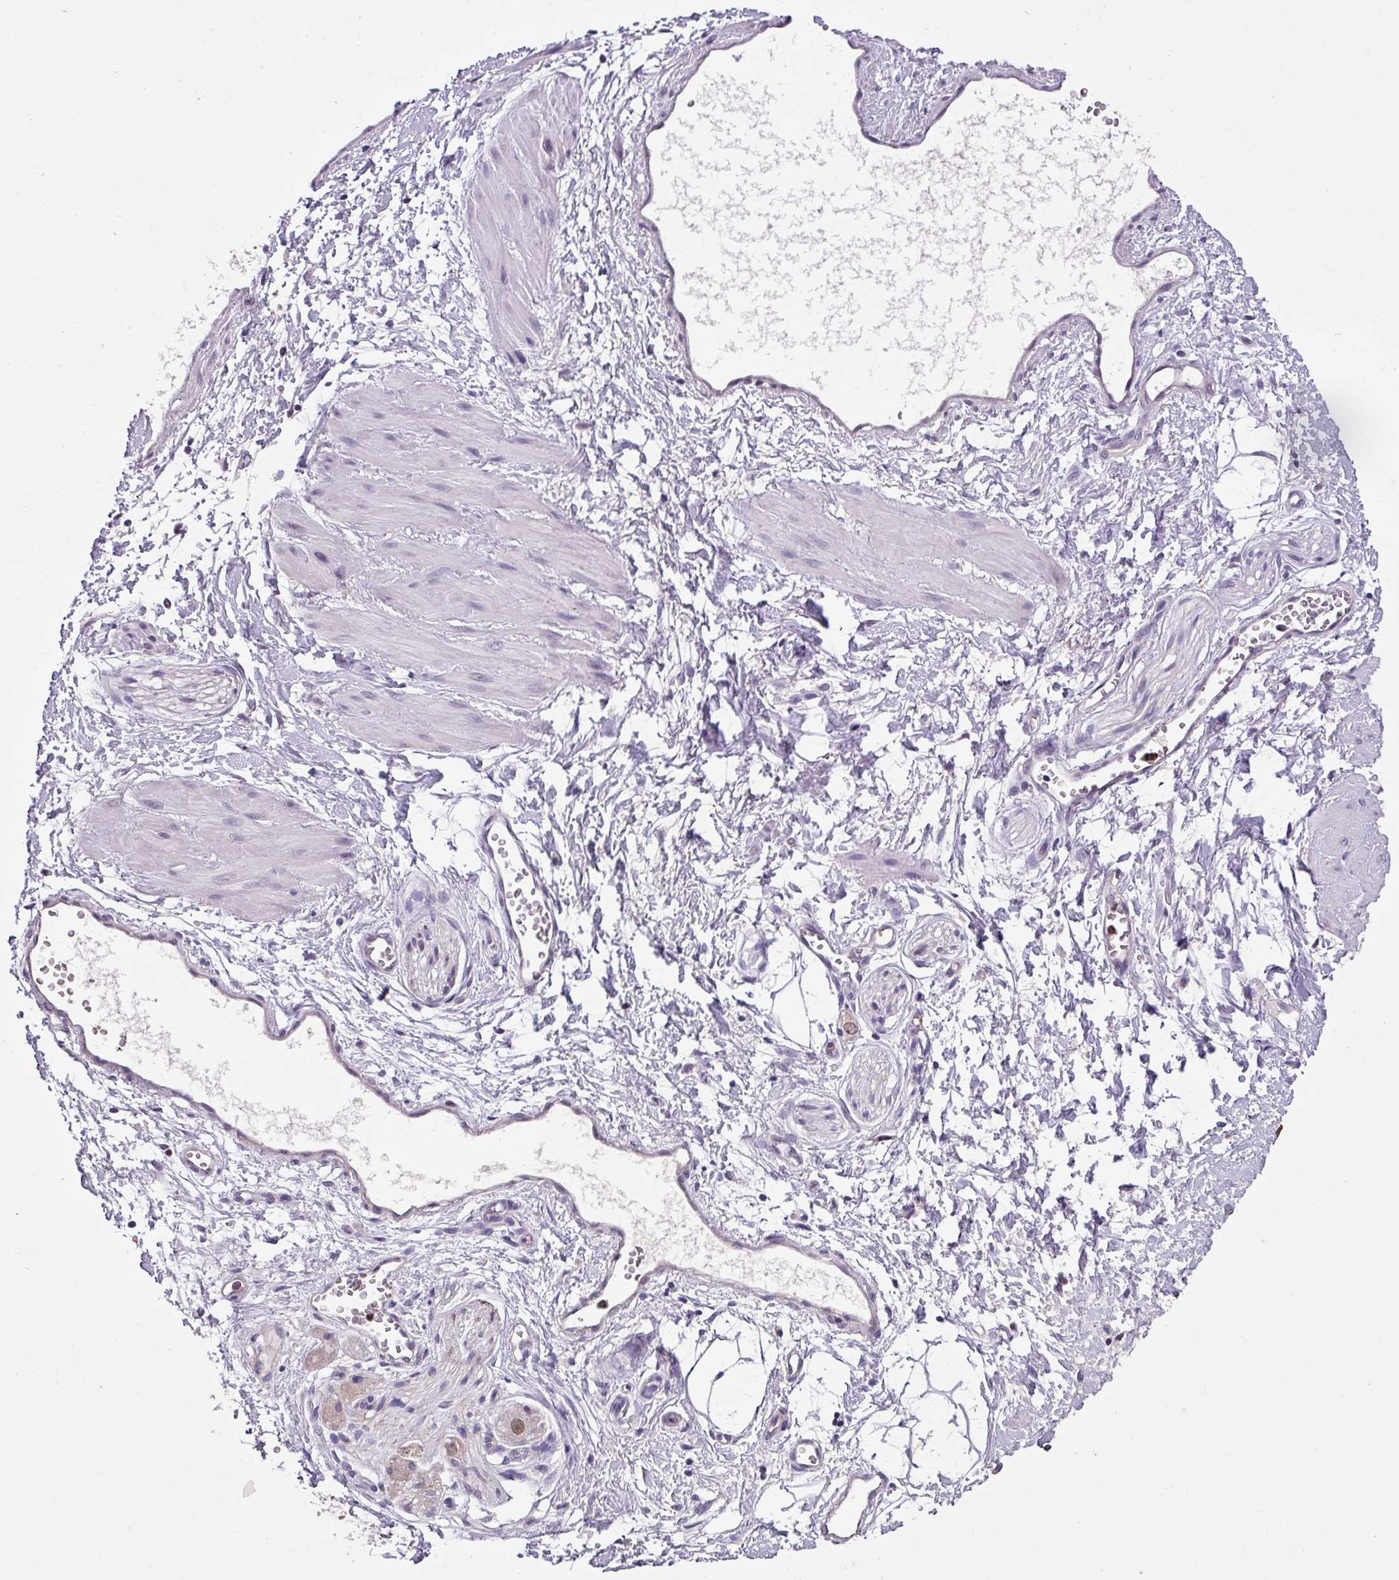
{"staining": {"intensity": "negative", "quantity": "none", "location": "none"}, "tissue": "adipose tissue", "cell_type": "Adipocytes", "image_type": "normal", "snomed": [{"axis": "morphology", "description": "Normal tissue, NOS"}, {"axis": "topography", "description": "Prostate"}, {"axis": "topography", "description": "Peripheral nerve tissue"}], "caption": "Adipocytes show no significant protein expression in normal adipose tissue. (DAB immunohistochemistry with hematoxylin counter stain).", "gene": "ZFP3", "patient": {"sex": "male", "age": 55}}